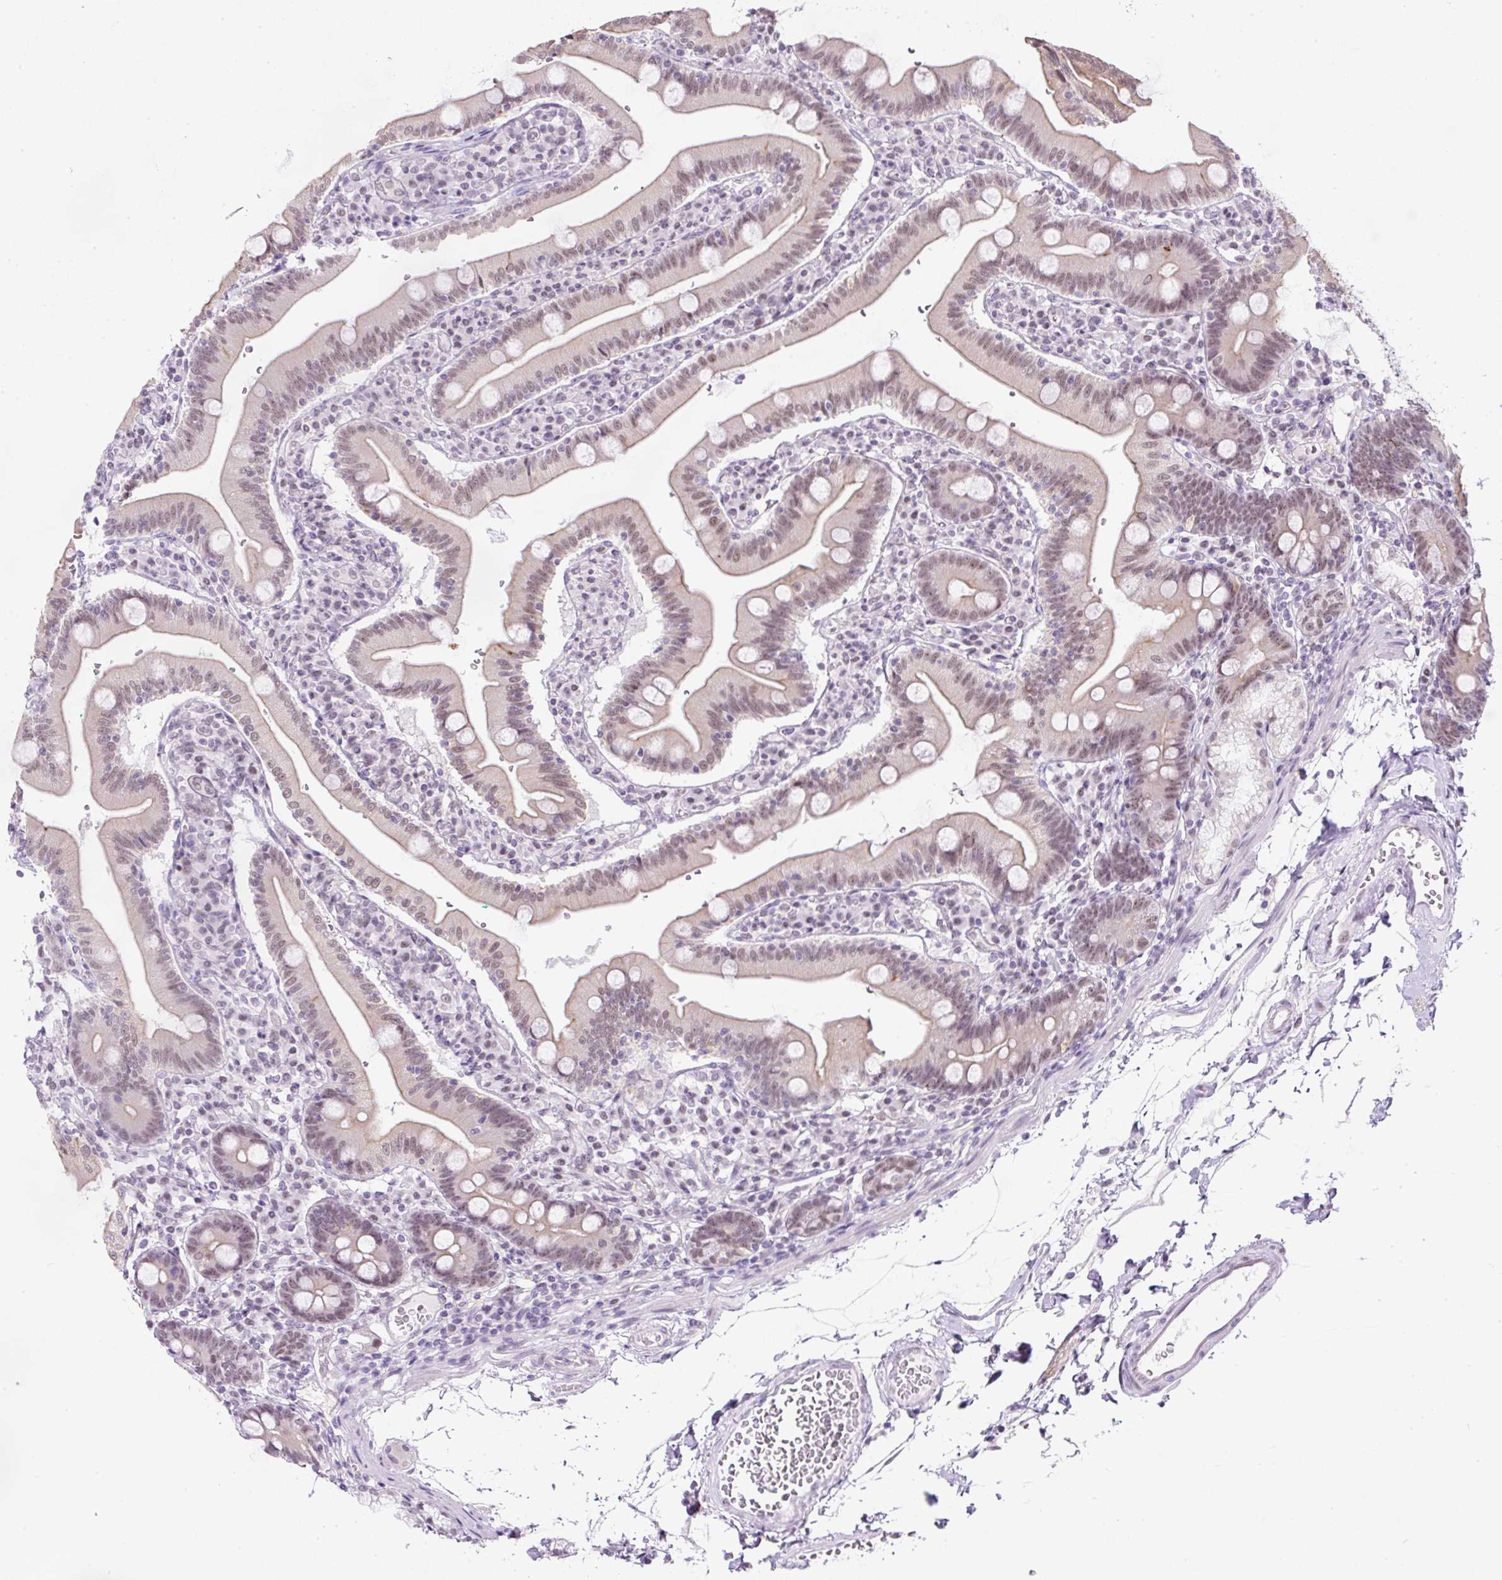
{"staining": {"intensity": "moderate", "quantity": "25%-75%", "location": "cytoplasmic/membranous,nuclear"}, "tissue": "duodenum", "cell_type": "Glandular cells", "image_type": "normal", "snomed": [{"axis": "morphology", "description": "Normal tissue, NOS"}, {"axis": "topography", "description": "Duodenum"}], "caption": "Approximately 25%-75% of glandular cells in benign human duodenum display moderate cytoplasmic/membranous,nuclear protein staining as visualized by brown immunohistochemical staining.", "gene": "TAF1A", "patient": {"sex": "female", "age": 67}}